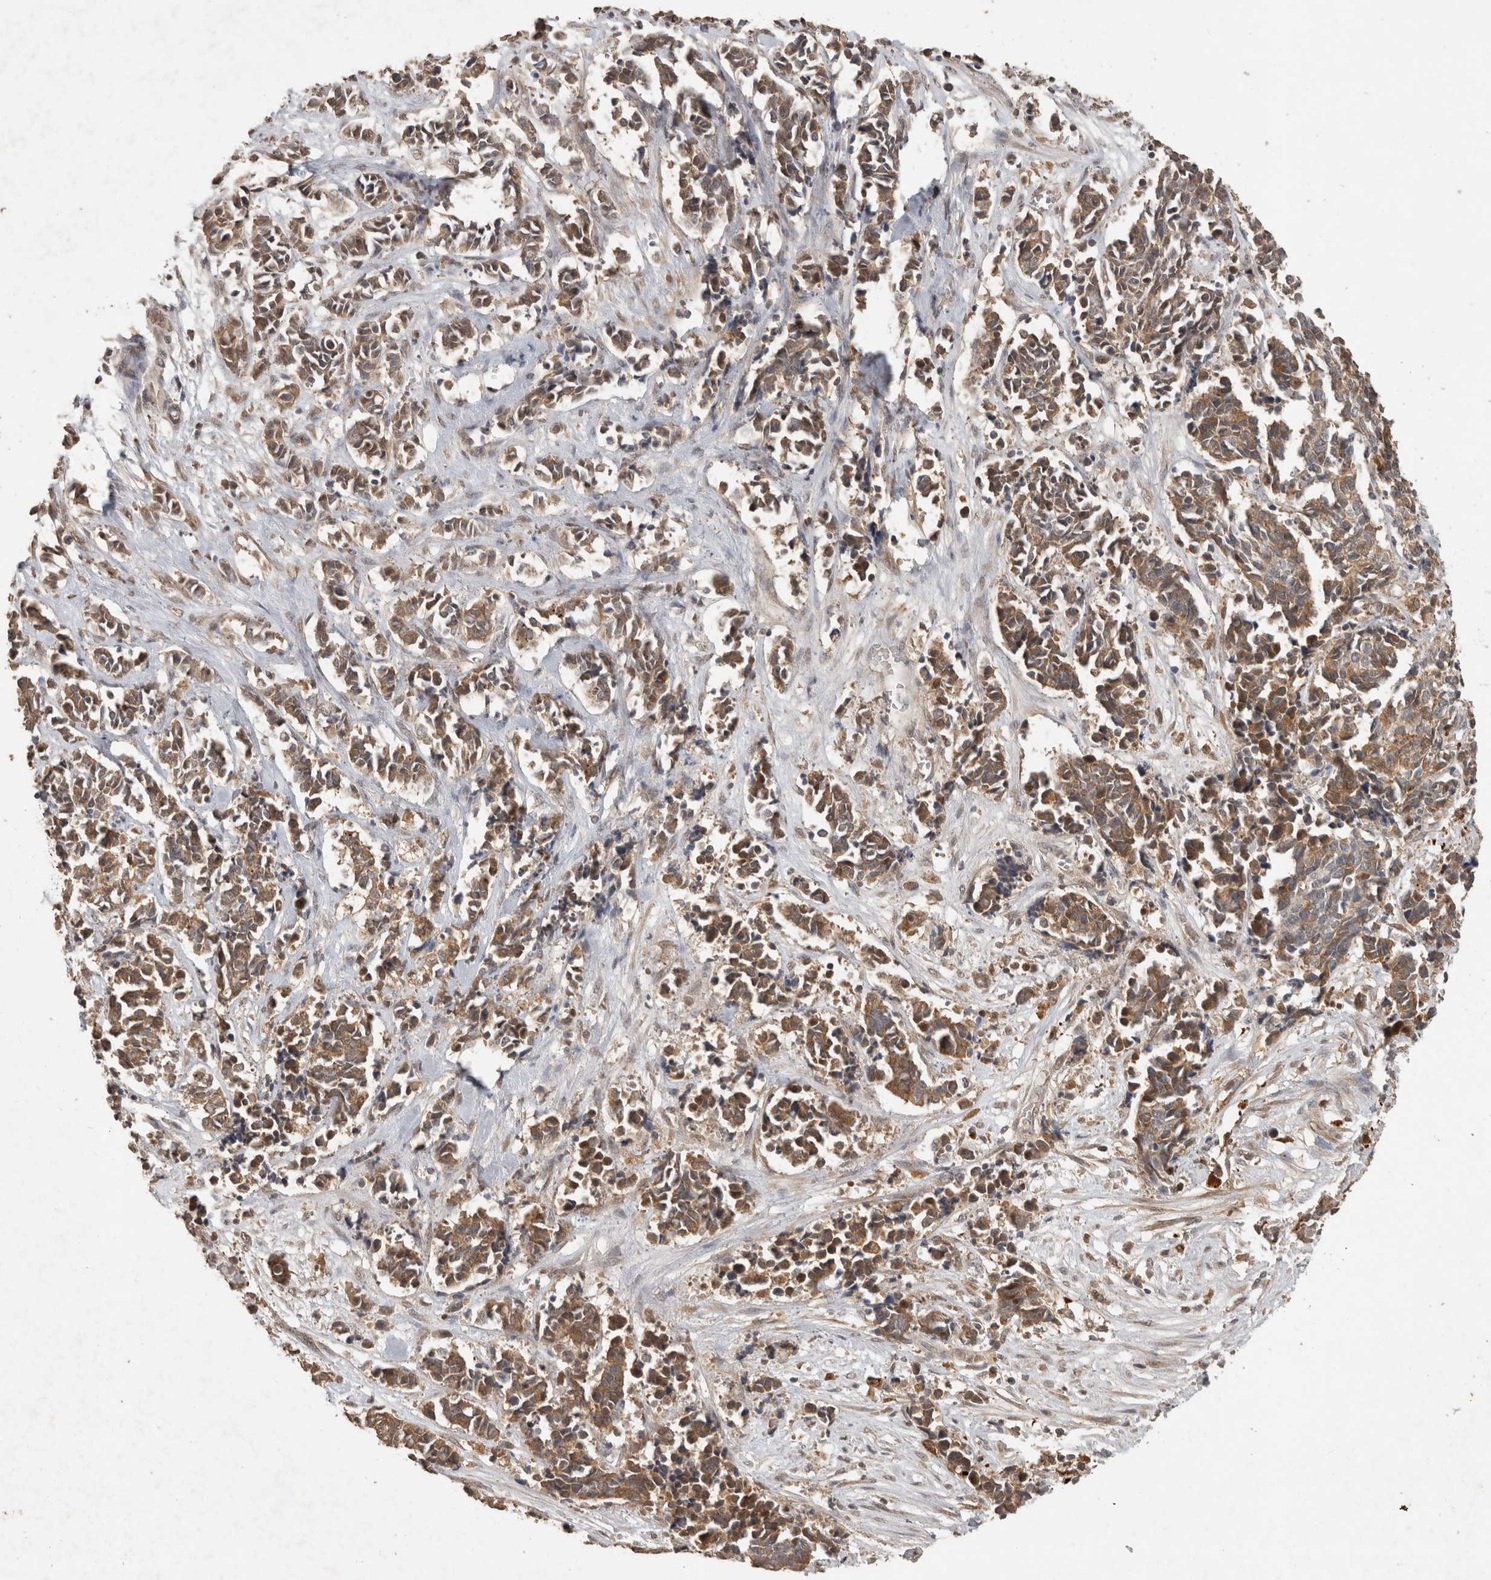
{"staining": {"intensity": "moderate", "quantity": ">75%", "location": "cytoplasmic/membranous"}, "tissue": "cervical cancer", "cell_type": "Tumor cells", "image_type": "cancer", "snomed": [{"axis": "morphology", "description": "Normal tissue, NOS"}, {"axis": "morphology", "description": "Squamous cell carcinoma, NOS"}, {"axis": "topography", "description": "Cervix"}], "caption": "Moderate cytoplasmic/membranous staining for a protein is seen in about >75% of tumor cells of squamous cell carcinoma (cervical) using immunohistochemistry (IHC).", "gene": "FAM3A", "patient": {"sex": "female", "age": 35}}